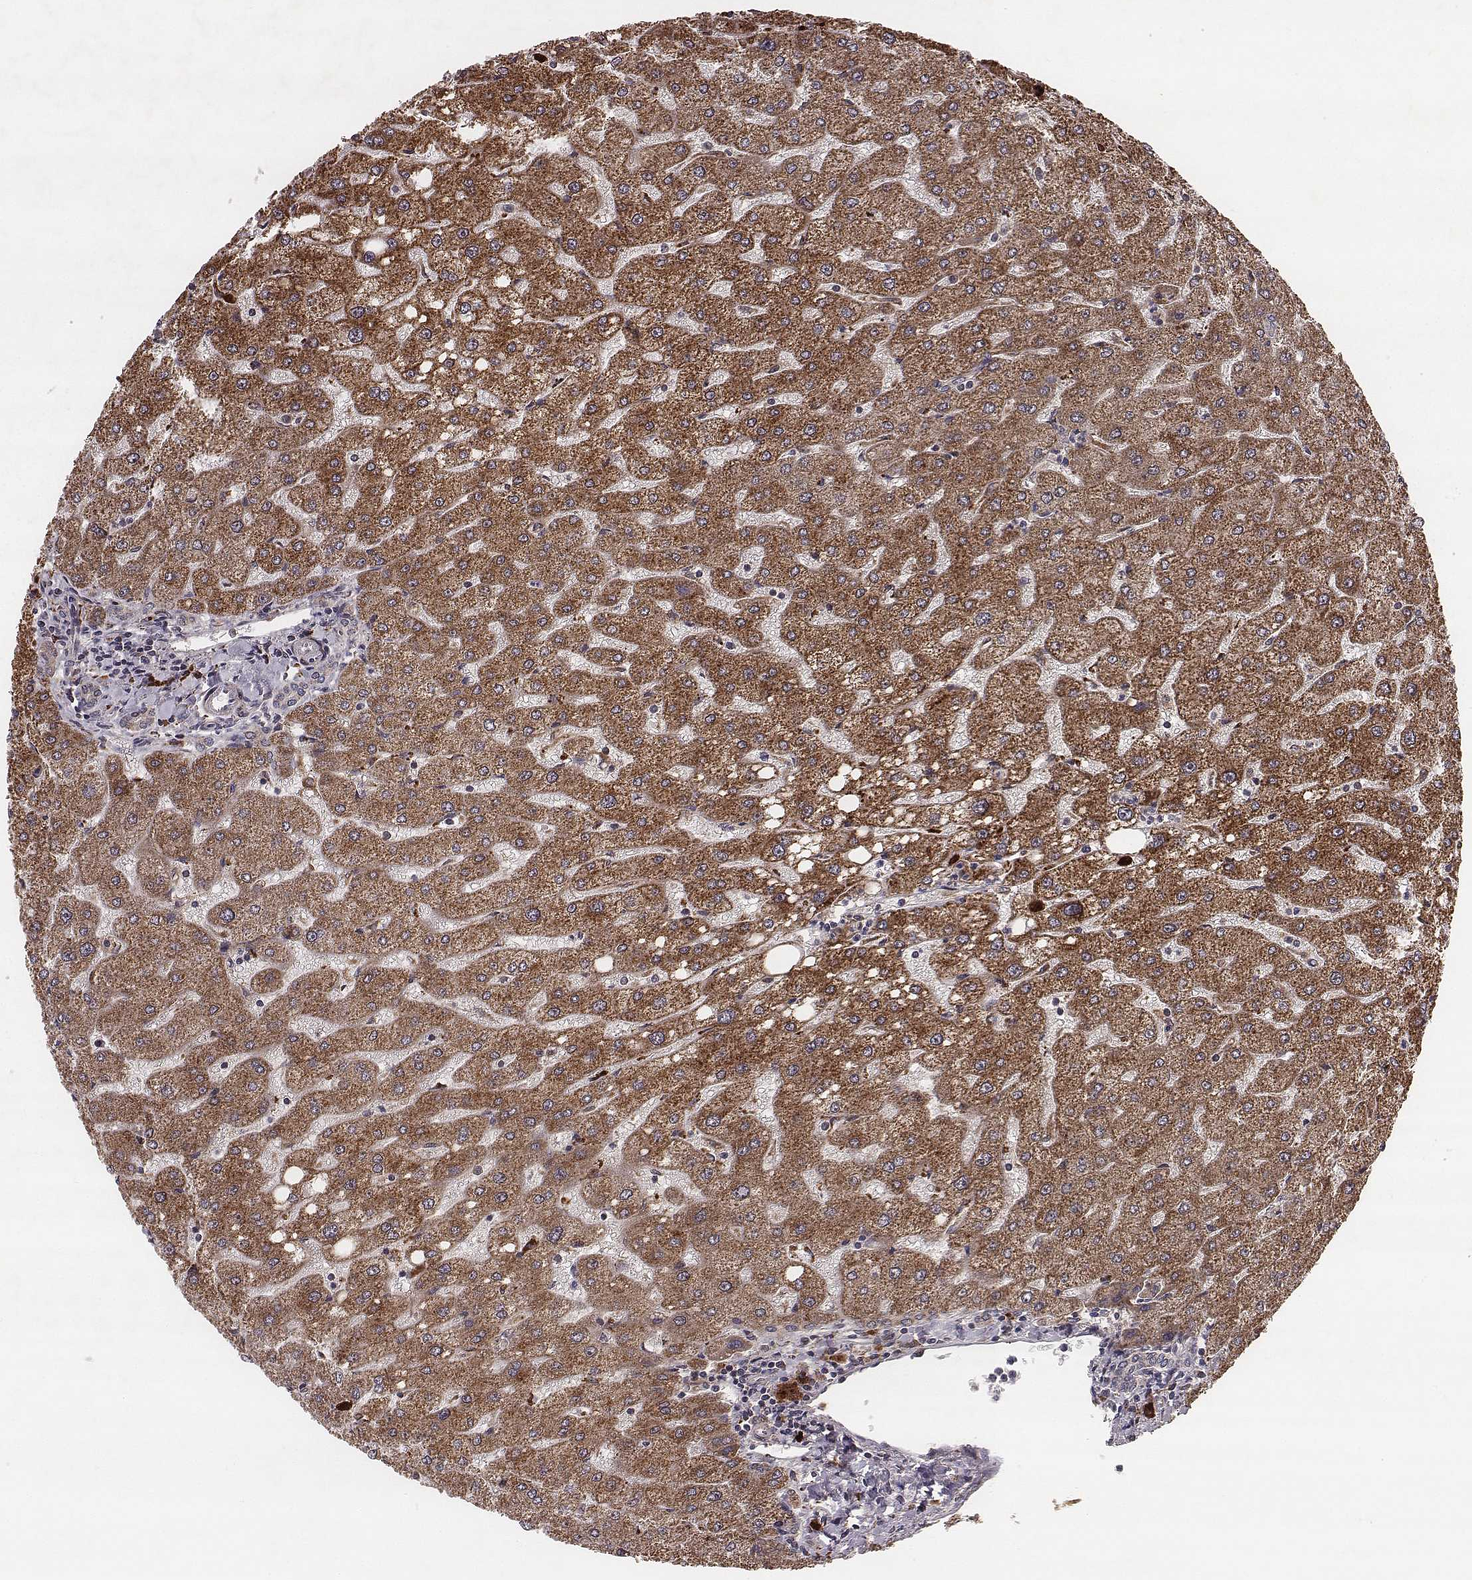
{"staining": {"intensity": "negative", "quantity": "none", "location": "none"}, "tissue": "liver", "cell_type": "Cholangiocytes", "image_type": "normal", "snomed": [{"axis": "morphology", "description": "Normal tissue, NOS"}, {"axis": "topography", "description": "Liver"}], "caption": "Immunohistochemistry (IHC) of benign liver exhibits no expression in cholangiocytes. (Stains: DAB (3,3'-diaminobenzidine) immunohistochemistry (IHC) with hematoxylin counter stain, Microscopy: brightfield microscopy at high magnification).", "gene": "ZDHHC21", "patient": {"sex": "male", "age": 67}}